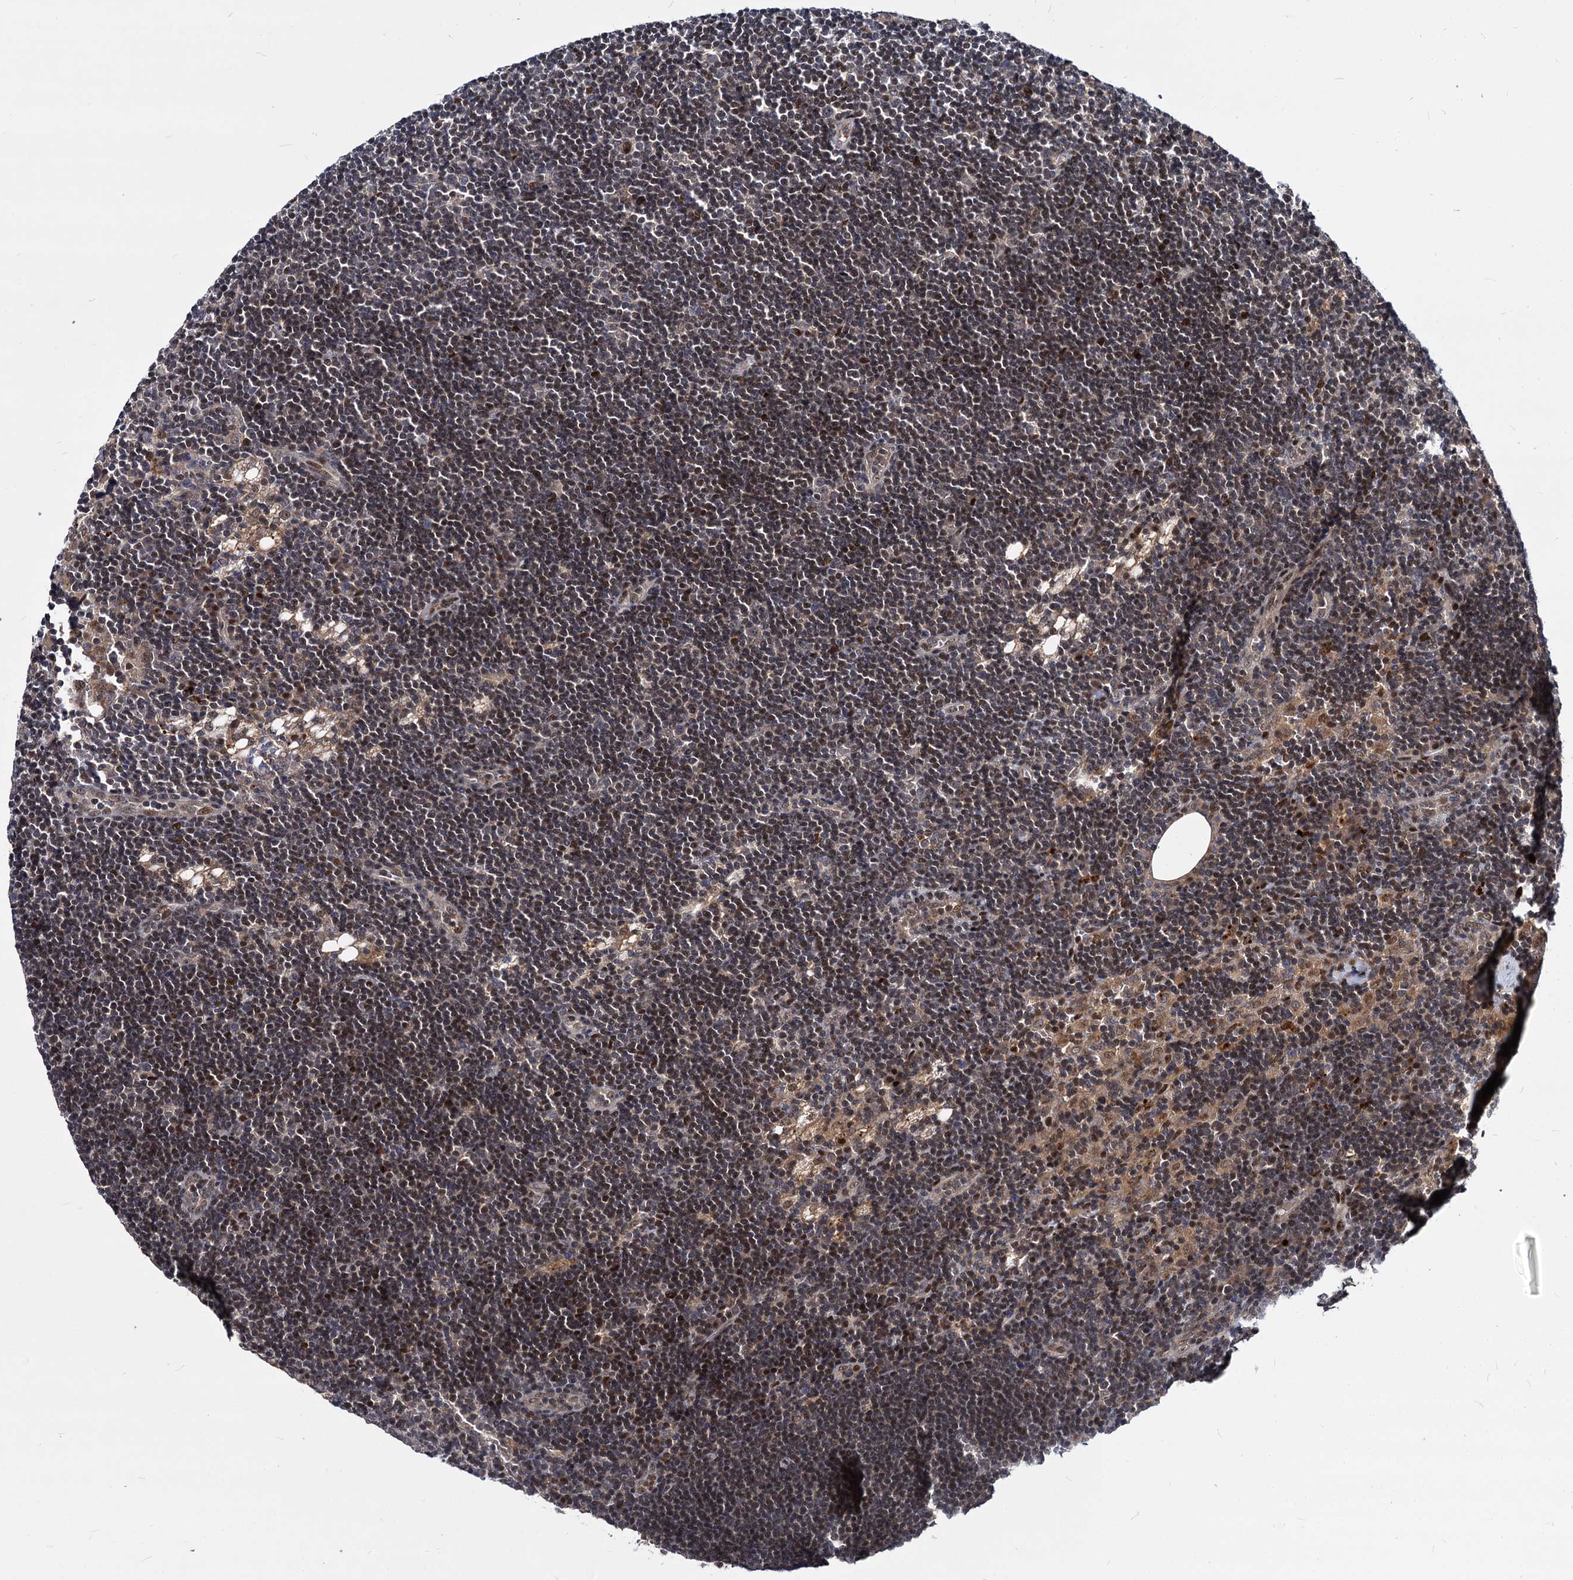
{"staining": {"intensity": "weak", "quantity": "<25%", "location": "nuclear"}, "tissue": "lymph node", "cell_type": "Germinal center cells", "image_type": "normal", "snomed": [{"axis": "morphology", "description": "Normal tissue, NOS"}, {"axis": "topography", "description": "Lymph node"}], "caption": "DAB immunohistochemical staining of unremarkable human lymph node displays no significant expression in germinal center cells.", "gene": "MAML2", "patient": {"sex": "male", "age": 24}}